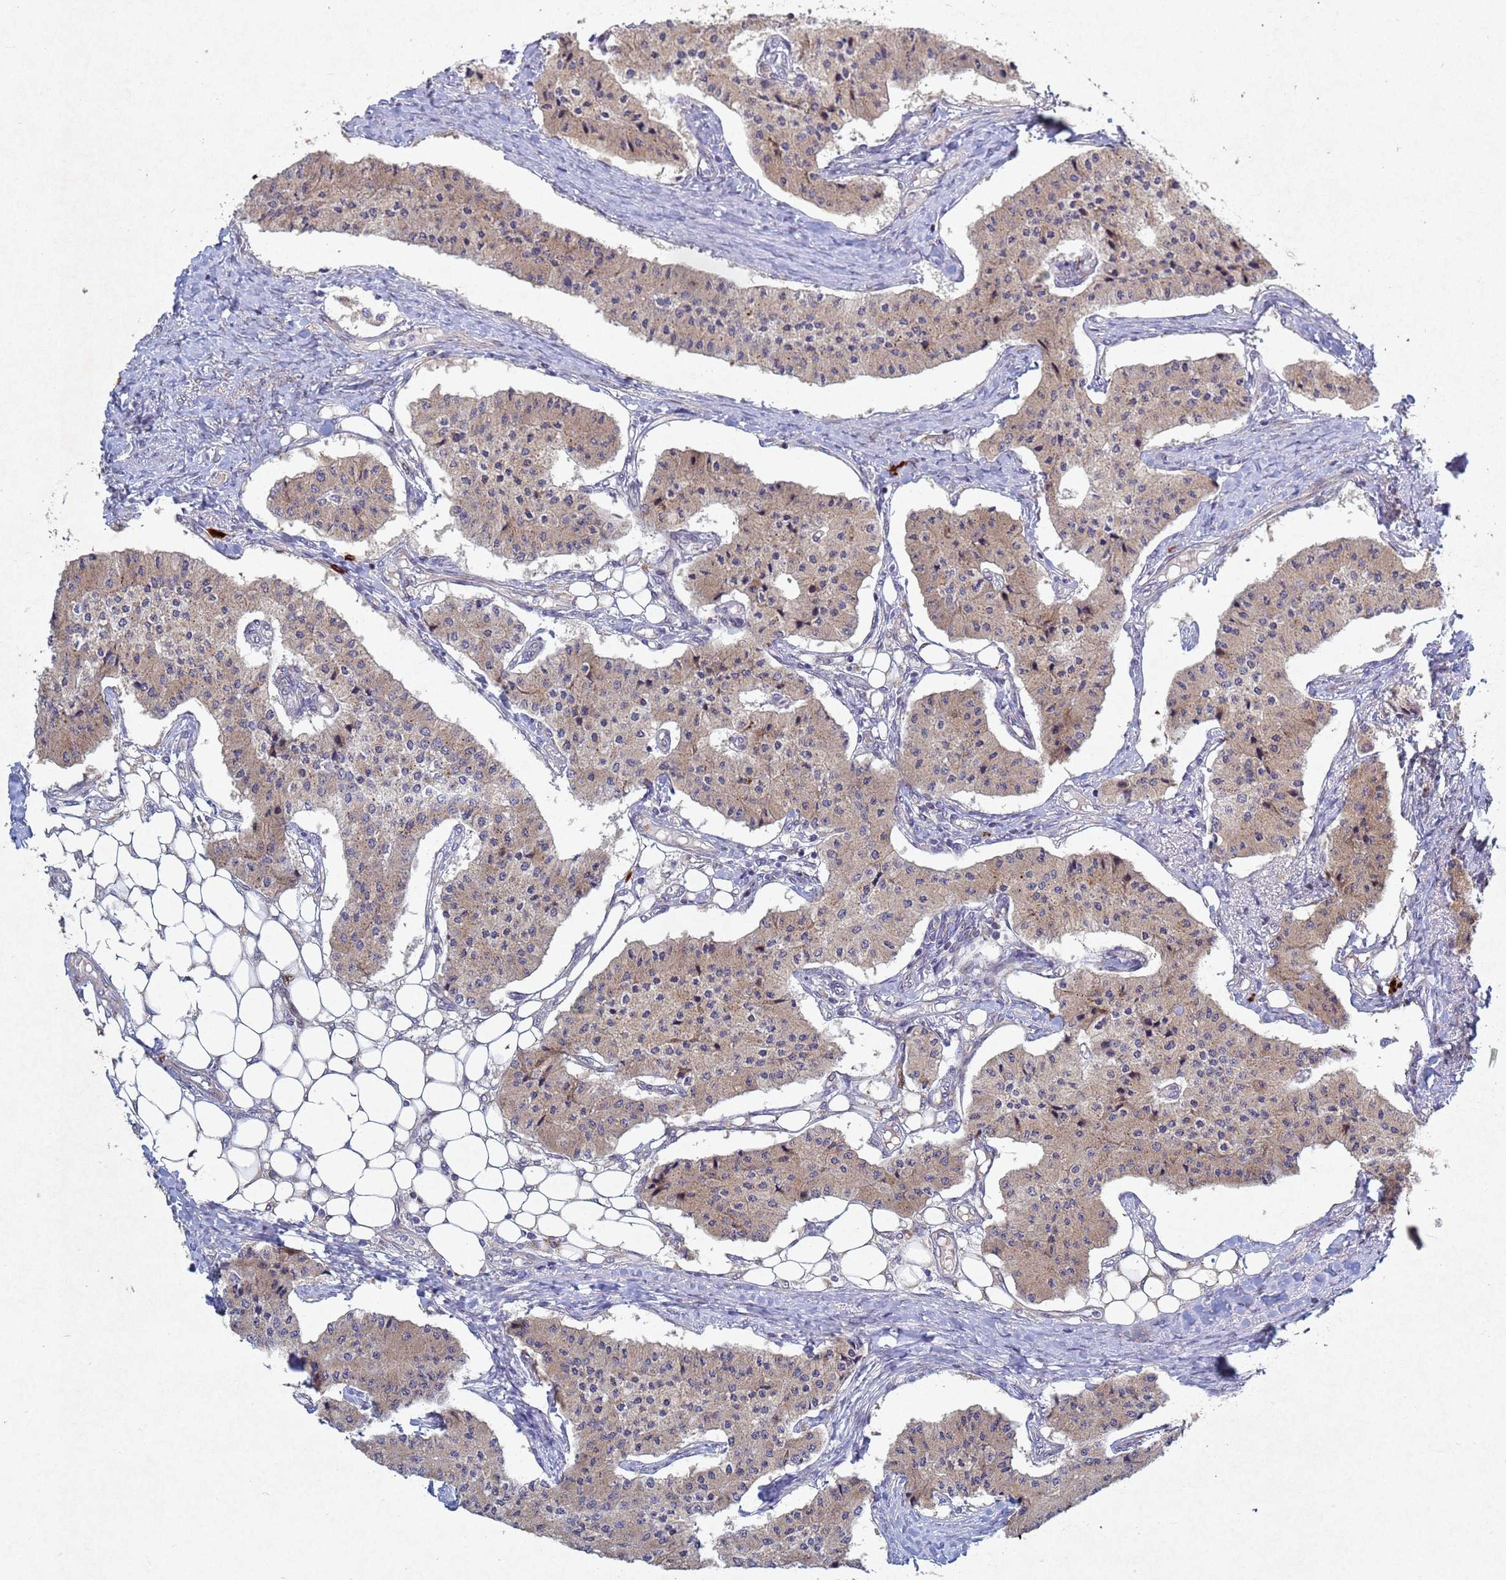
{"staining": {"intensity": "moderate", "quantity": ">75%", "location": "cytoplasmic/membranous"}, "tissue": "carcinoid", "cell_type": "Tumor cells", "image_type": "cancer", "snomed": [{"axis": "morphology", "description": "Carcinoid, malignant, NOS"}, {"axis": "topography", "description": "Colon"}], "caption": "Human malignant carcinoid stained with a brown dye reveals moderate cytoplasmic/membranous positive positivity in approximately >75% of tumor cells.", "gene": "TNPO2", "patient": {"sex": "female", "age": 52}}